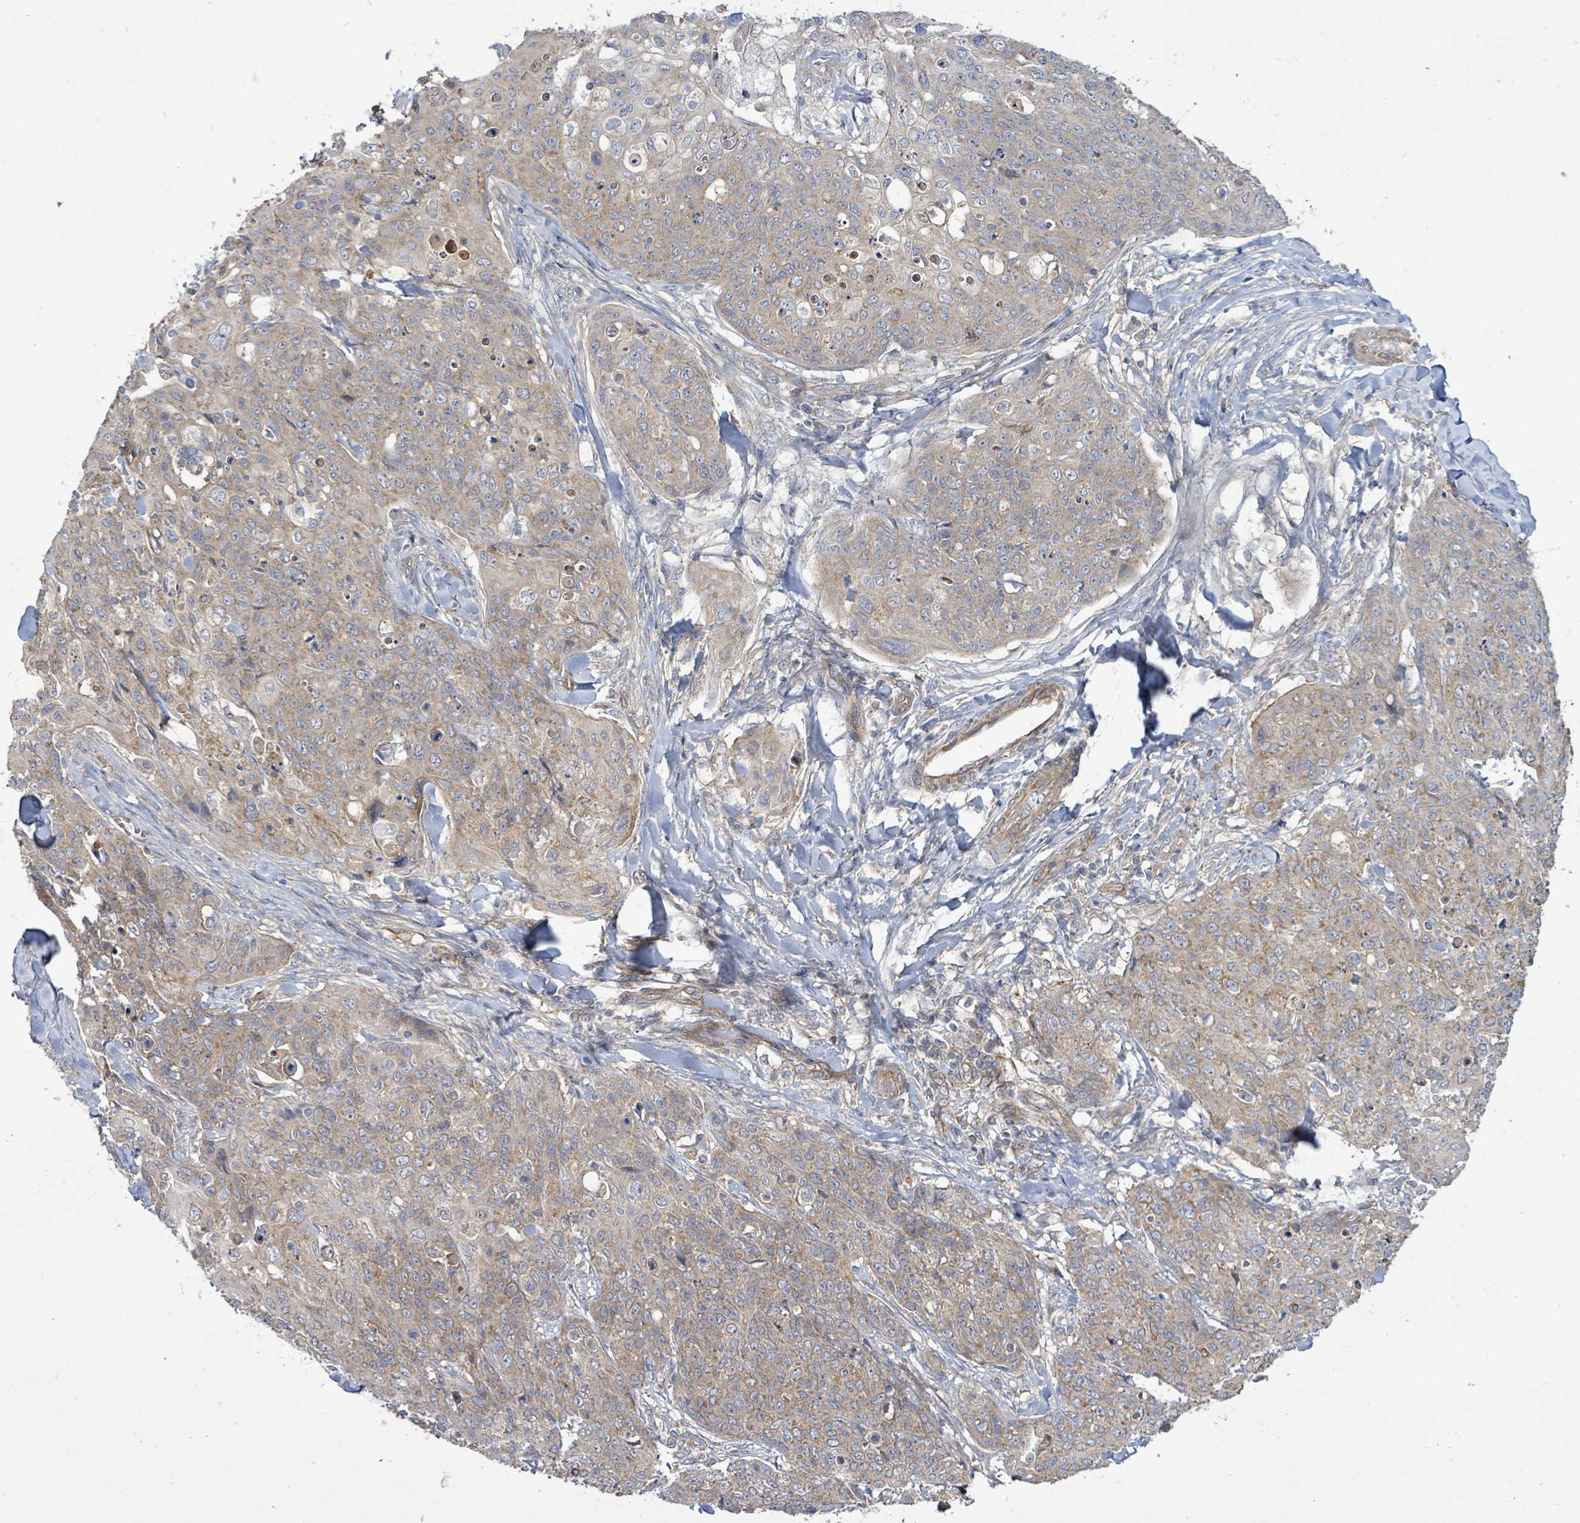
{"staining": {"intensity": "moderate", "quantity": "25%-75%", "location": "cytoplasmic/membranous"}, "tissue": "skin cancer", "cell_type": "Tumor cells", "image_type": "cancer", "snomed": [{"axis": "morphology", "description": "Squamous cell carcinoma, NOS"}, {"axis": "topography", "description": "Skin"}, {"axis": "topography", "description": "Vulva"}], "caption": "Tumor cells display medium levels of moderate cytoplasmic/membranous expression in approximately 25%-75% of cells in skin squamous cell carcinoma.", "gene": "KBTBD11", "patient": {"sex": "female", "age": 85}}